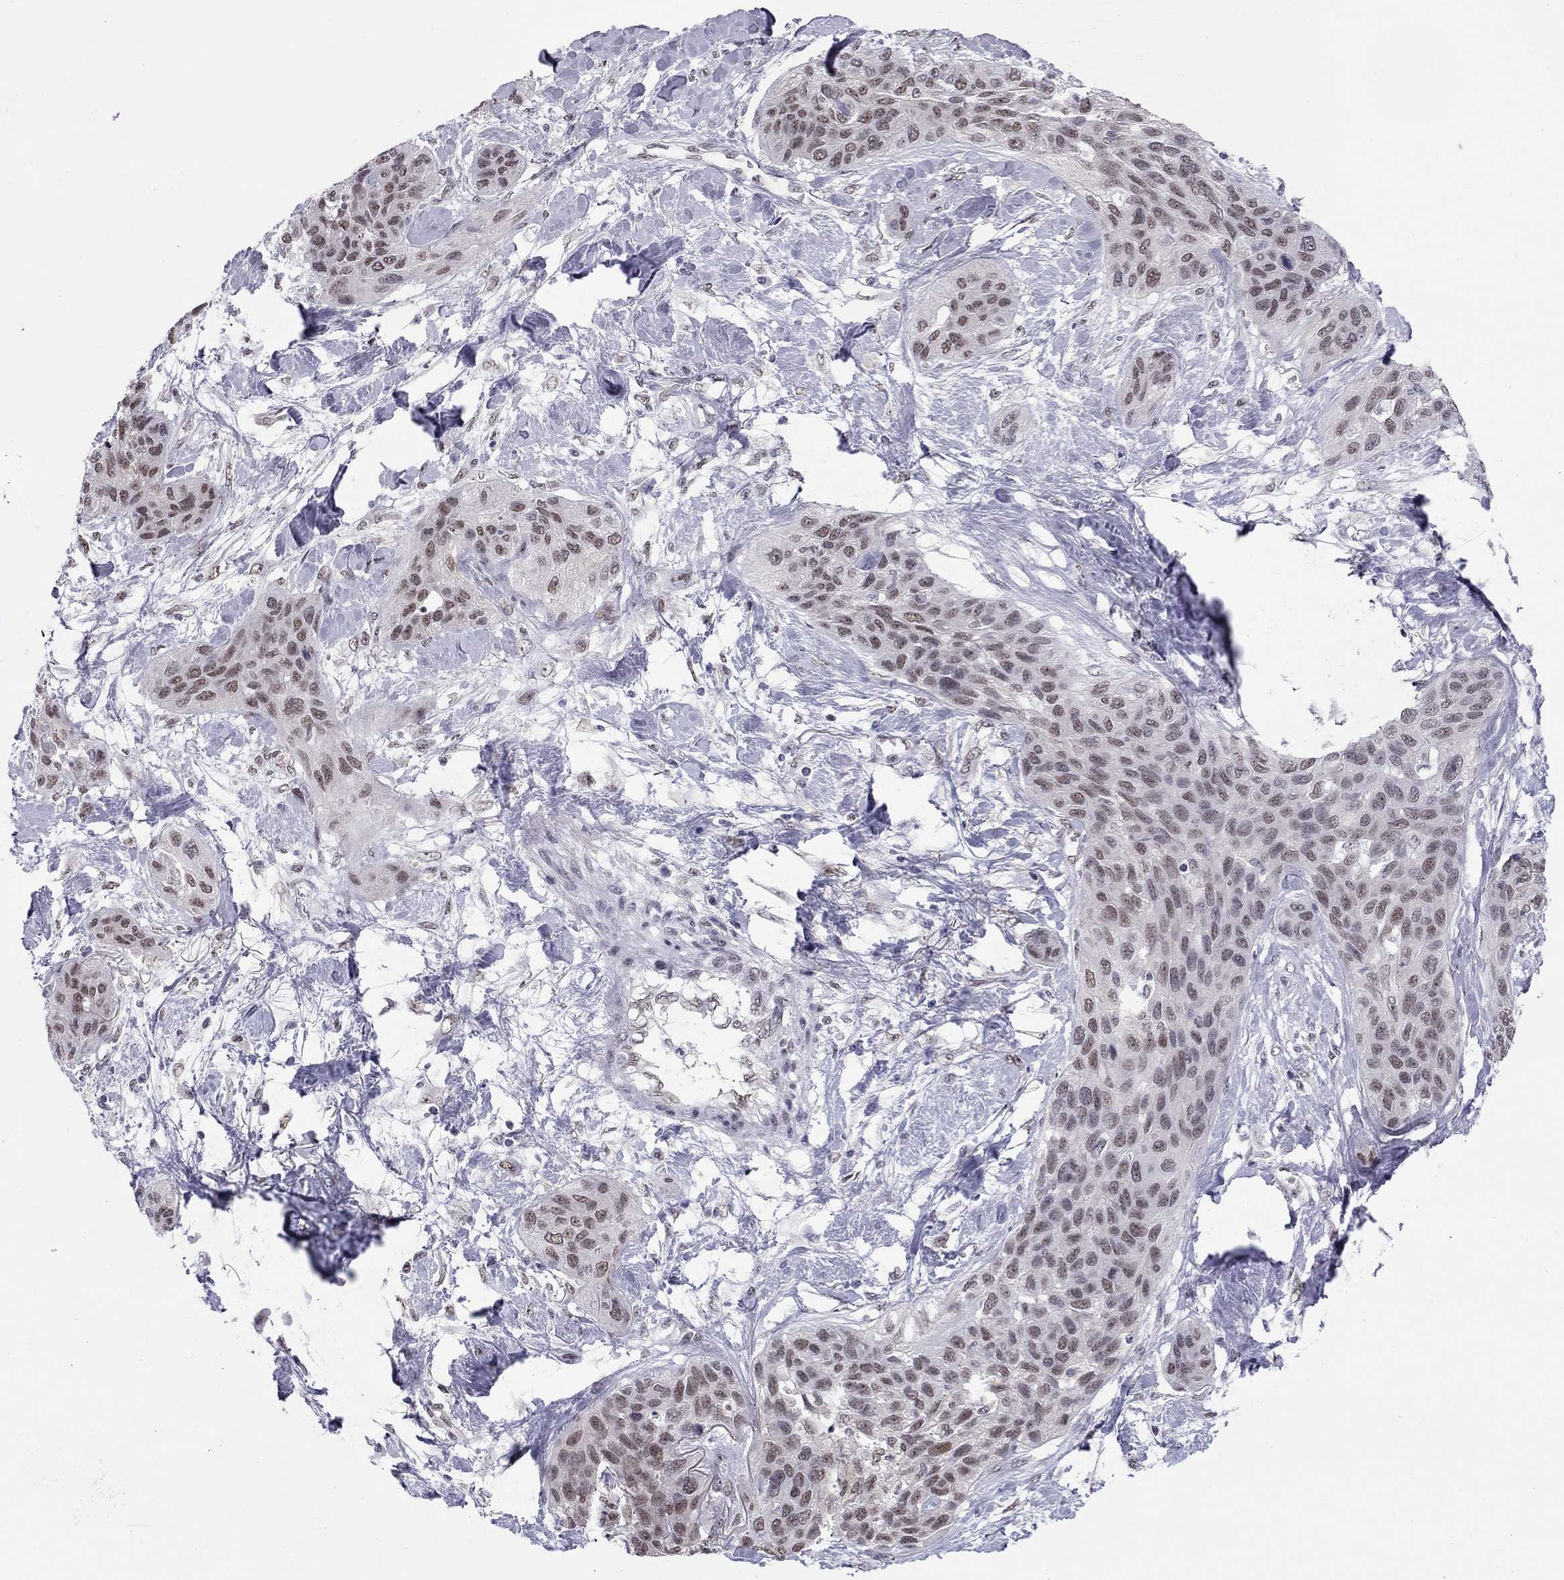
{"staining": {"intensity": "moderate", "quantity": ">75%", "location": "nuclear"}, "tissue": "lung cancer", "cell_type": "Tumor cells", "image_type": "cancer", "snomed": [{"axis": "morphology", "description": "Squamous cell carcinoma, NOS"}, {"axis": "topography", "description": "Lung"}], "caption": "A medium amount of moderate nuclear positivity is present in approximately >75% of tumor cells in lung cancer (squamous cell carcinoma) tissue.", "gene": "DOT1L", "patient": {"sex": "female", "age": 70}}